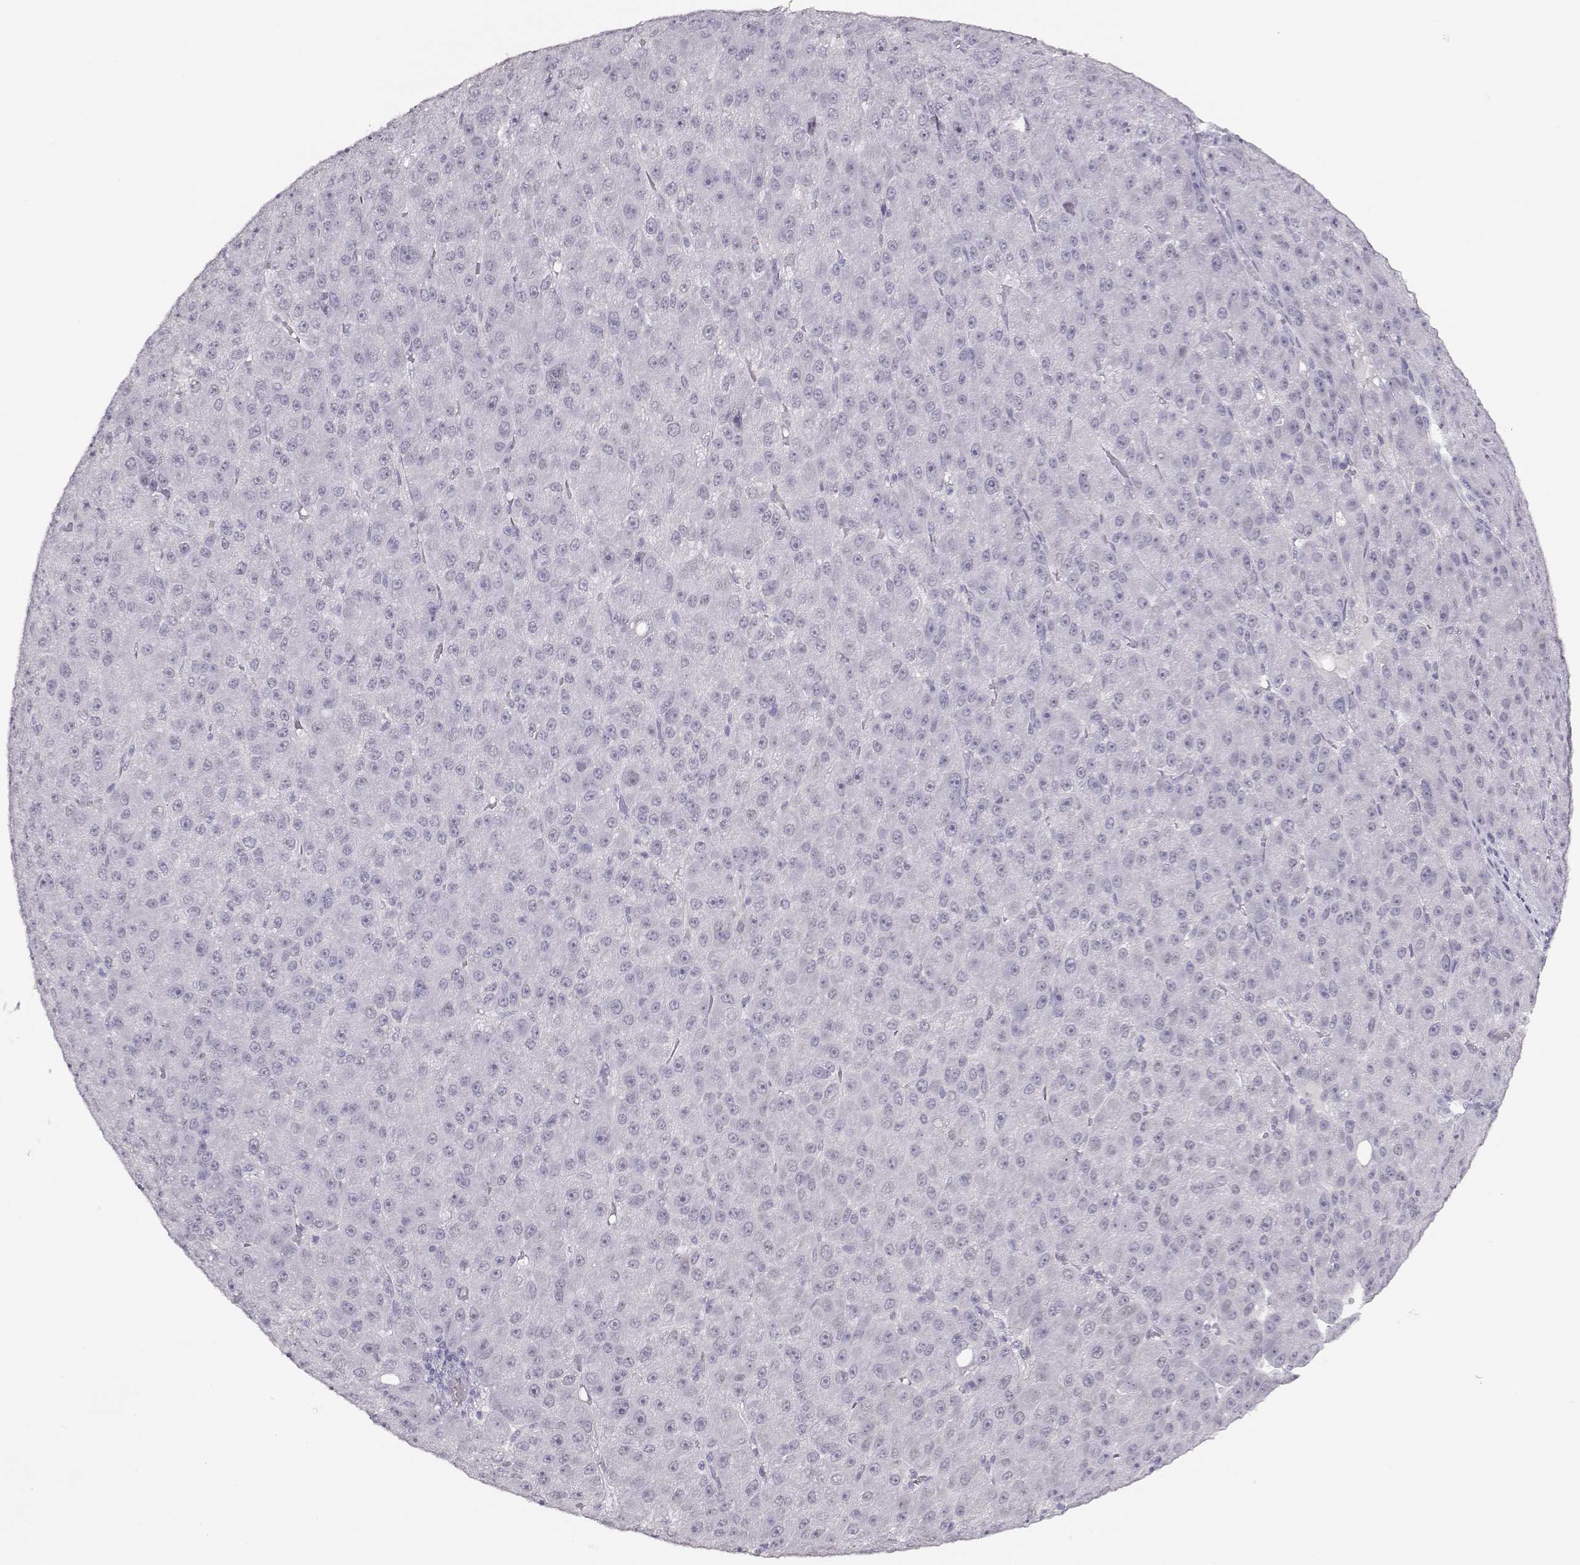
{"staining": {"intensity": "negative", "quantity": "none", "location": "none"}, "tissue": "liver cancer", "cell_type": "Tumor cells", "image_type": "cancer", "snomed": [{"axis": "morphology", "description": "Carcinoma, Hepatocellular, NOS"}, {"axis": "topography", "description": "Liver"}], "caption": "An IHC histopathology image of hepatocellular carcinoma (liver) is shown. There is no staining in tumor cells of hepatocellular carcinoma (liver). The staining was performed using DAB (3,3'-diaminobenzidine) to visualize the protein expression in brown, while the nuclei were stained in blue with hematoxylin (Magnification: 20x).", "gene": "IMPG1", "patient": {"sex": "male", "age": 67}}